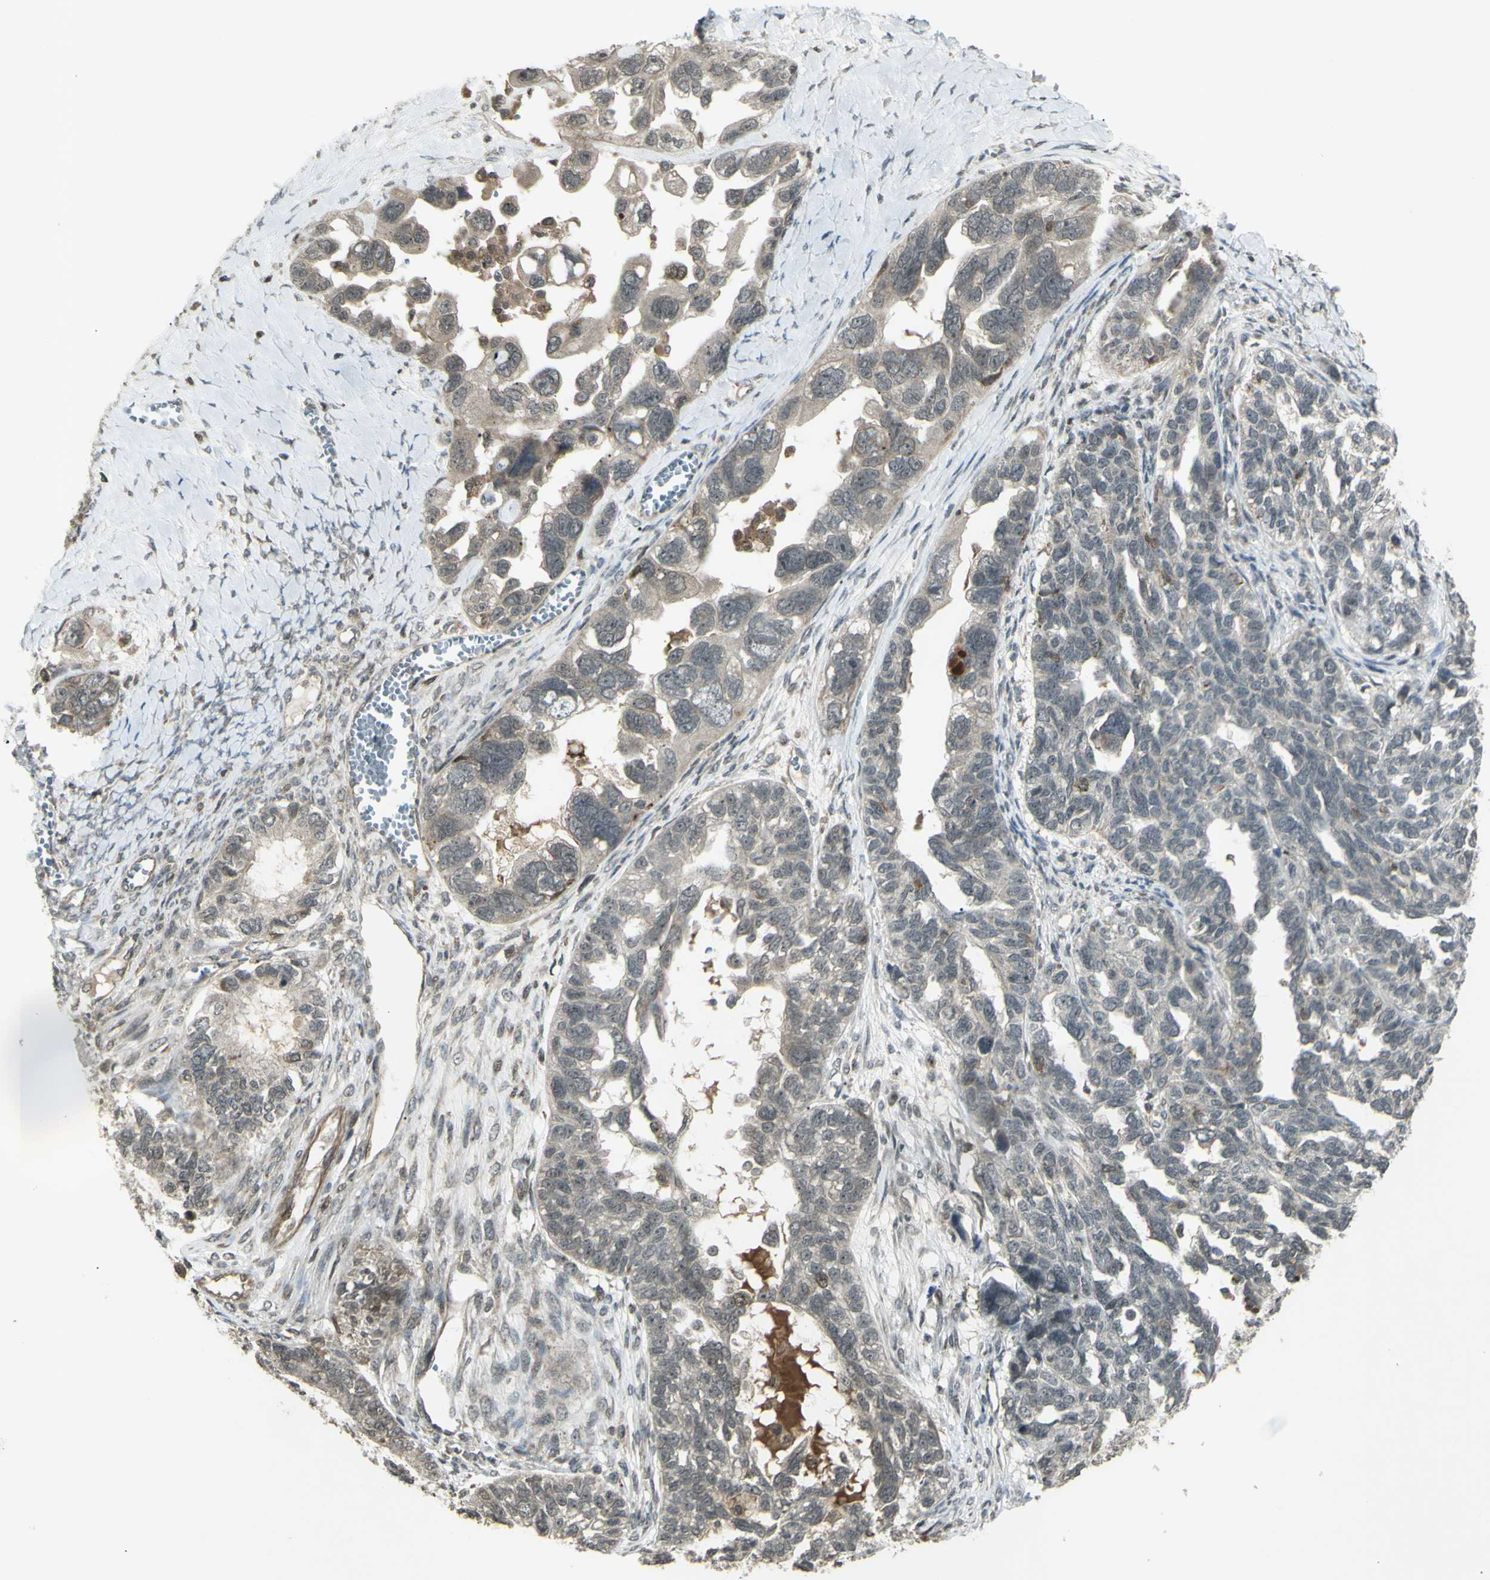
{"staining": {"intensity": "weak", "quantity": "25%-75%", "location": "cytoplasmic/membranous"}, "tissue": "ovarian cancer", "cell_type": "Tumor cells", "image_type": "cancer", "snomed": [{"axis": "morphology", "description": "Cystadenocarcinoma, serous, NOS"}, {"axis": "topography", "description": "Ovary"}], "caption": "DAB (3,3'-diaminobenzidine) immunohistochemical staining of human ovarian cancer (serous cystadenocarcinoma) displays weak cytoplasmic/membranous protein positivity in about 25%-75% of tumor cells. Immunohistochemistry (ihc) stains the protein of interest in brown and the nuclei are stained blue.", "gene": "BLNK", "patient": {"sex": "female", "age": 79}}